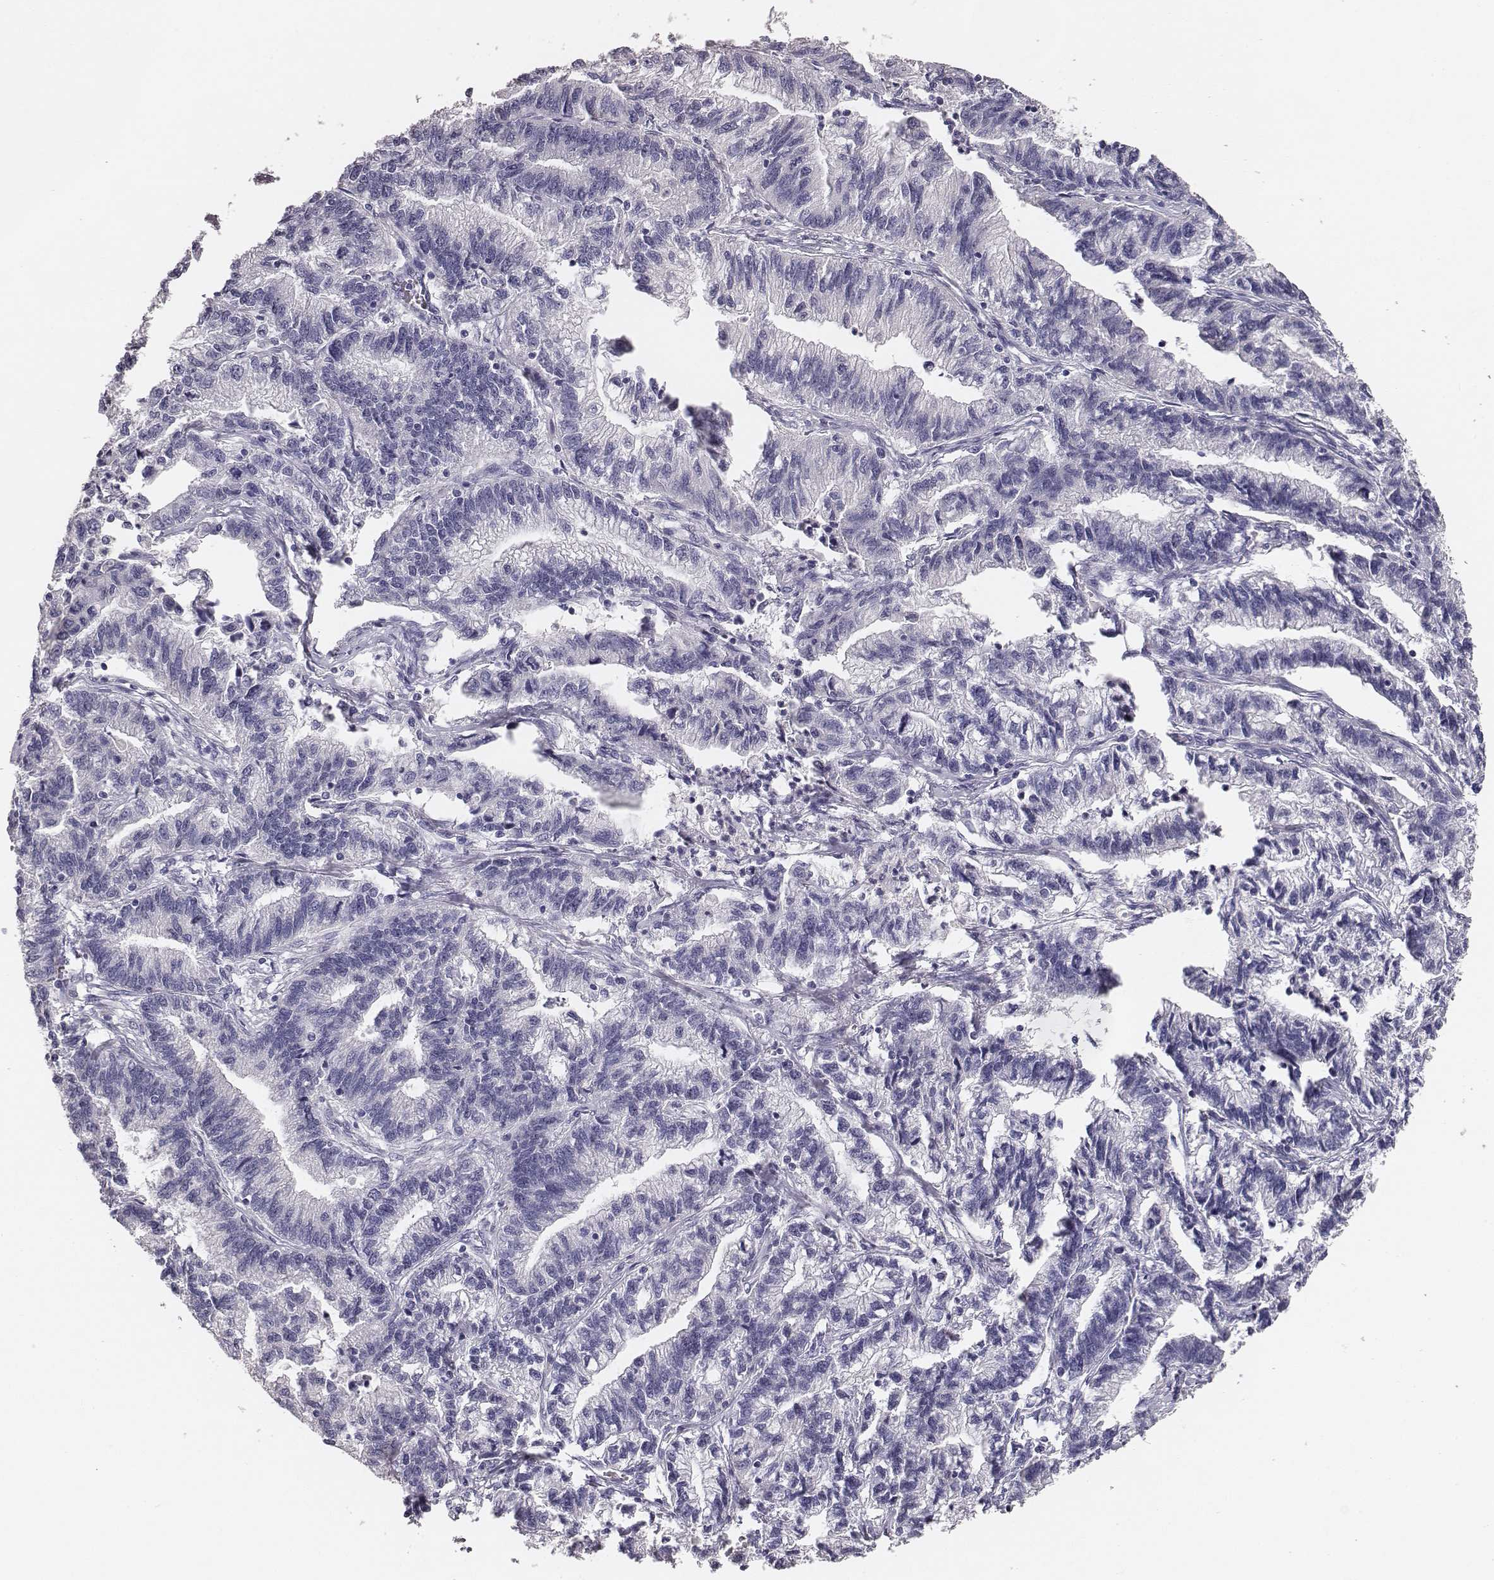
{"staining": {"intensity": "negative", "quantity": "none", "location": "none"}, "tissue": "stomach cancer", "cell_type": "Tumor cells", "image_type": "cancer", "snomed": [{"axis": "morphology", "description": "Adenocarcinoma, NOS"}, {"axis": "topography", "description": "Stomach"}], "caption": "IHC photomicrograph of neoplastic tissue: stomach cancer (adenocarcinoma) stained with DAB exhibits no significant protein positivity in tumor cells.", "gene": "MYH6", "patient": {"sex": "male", "age": 83}}